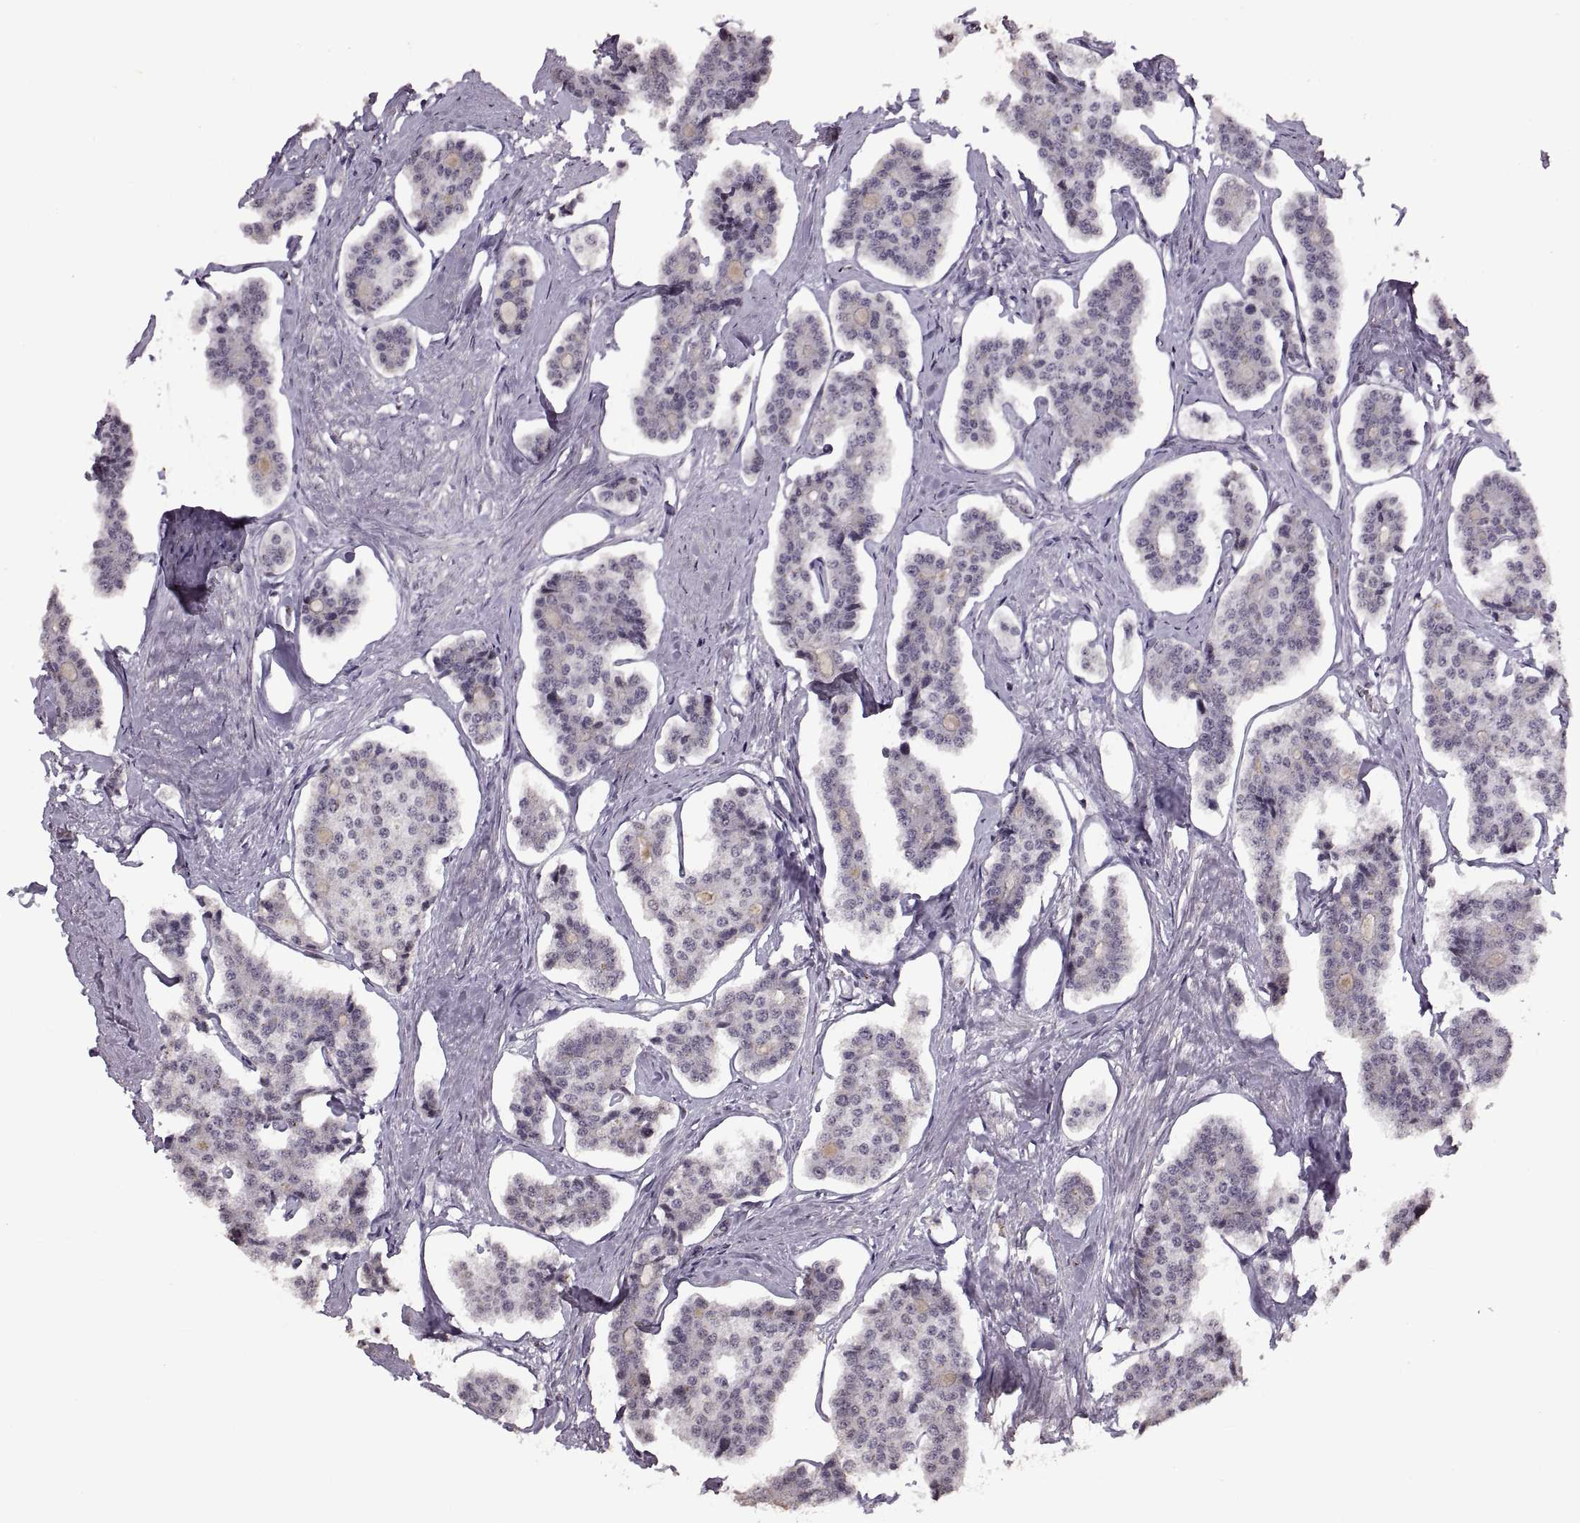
{"staining": {"intensity": "negative", "quantity": "none", "location": "none"}, "tissue": "carcinoid", "cell_type": "Tumor cells", "image_type": "cancer", "snomed": [{"axis": "morphology", "description": "Carcinoid, malignant, NOS"}, {"axis": "topography", "description": "Small intestine"}], "caption": "This is an immunohistochemistry (IHC) image of carcinoid. There is no expression in tumor cells.", "gene": "PALS1", "patient": {"sex": "female", "age": 65}}